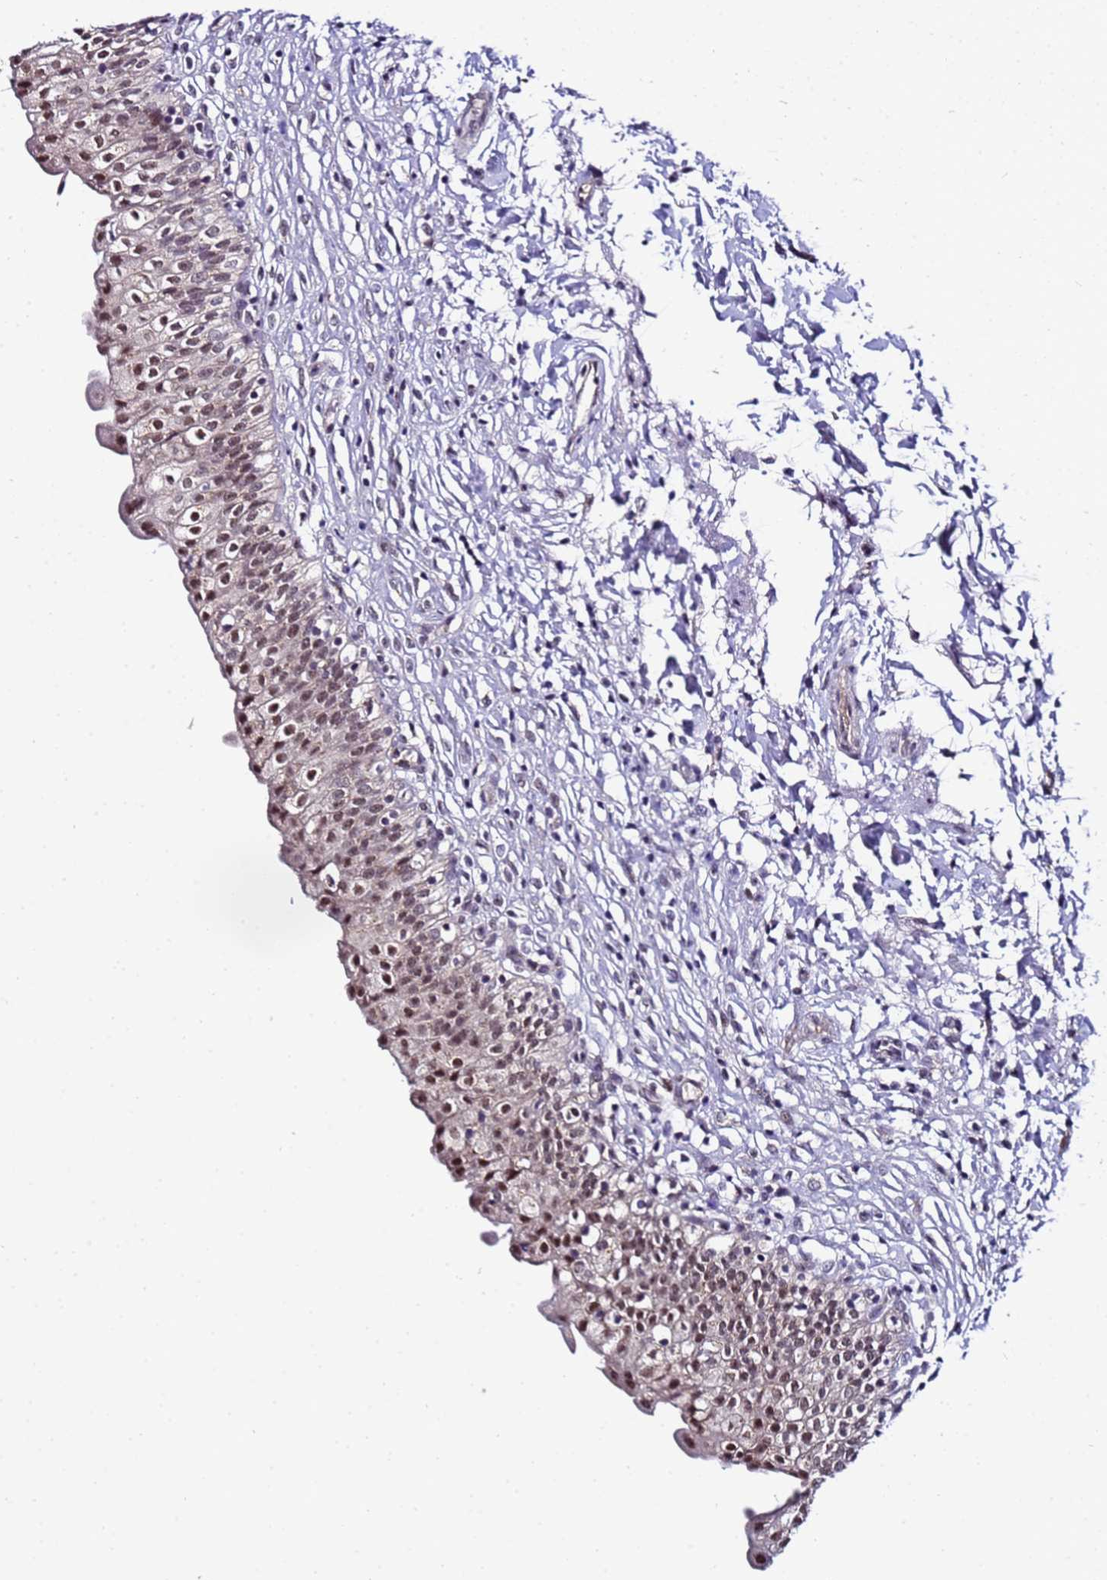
{"staining": {"intensity": "moderate", "quantity": ">75%", "location": "nuclear"}, "tissue": "urinary bladder", "cell_type": "Urothelial cells", "image_type": "normal", "snomed": [{"axis": "morphology", "description": "Normal tissue, NOS"}, {"axis": "topography", "description": "Urinary bladder"}], "caption": "This micrograph exhibits immunohistochemistry staining of unremarkable human urinary bladder, with medium moderate nuclear staining in approximately >75% of urothelial cells.", "gene": "C19orf47", "patient": {"sex": "male", "age": 55}}